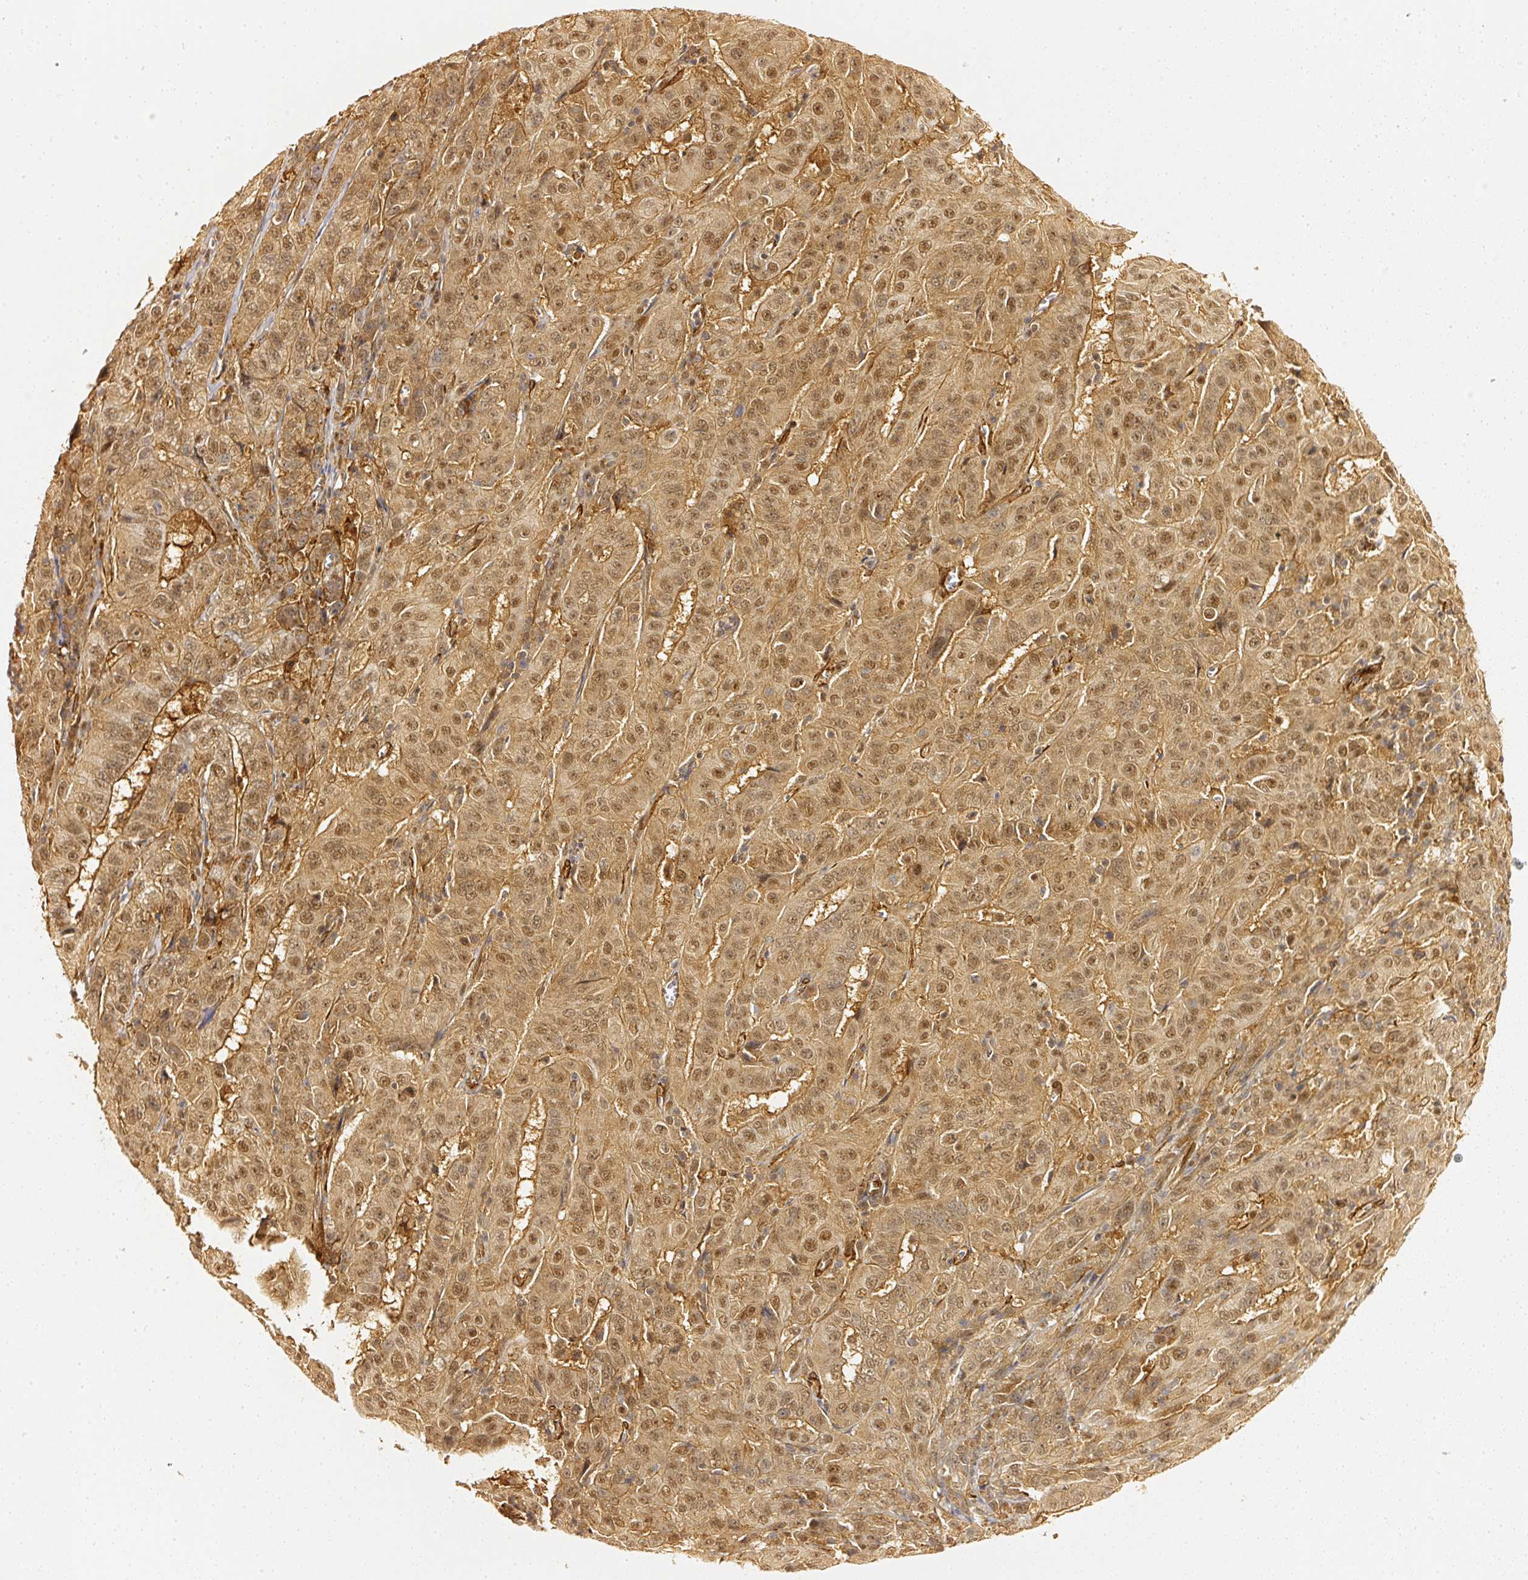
{"staining": {"intensity": "moderate", "quantity": ">75%", "location": "cytoplasmic/membranous,nuclear"}, "tissue": "pancreatic cancer", "cell_type": "Tumor cells", "image_type": "cancer", "snomed": [{"axis": "morphology", "description": "Adenocarcinoma, NOS"}, {"axis": "topography", "description": "Pancreas"}], "caption": "Tumor cells demonstrate medium levels of moderate cytoplasmic/membranous and nuclear expression in approximately >75% of cells in human pancreatic adenocarcinoma.", "gene": "PSMD1", "patient": {"sex": "male", "age": 63}}